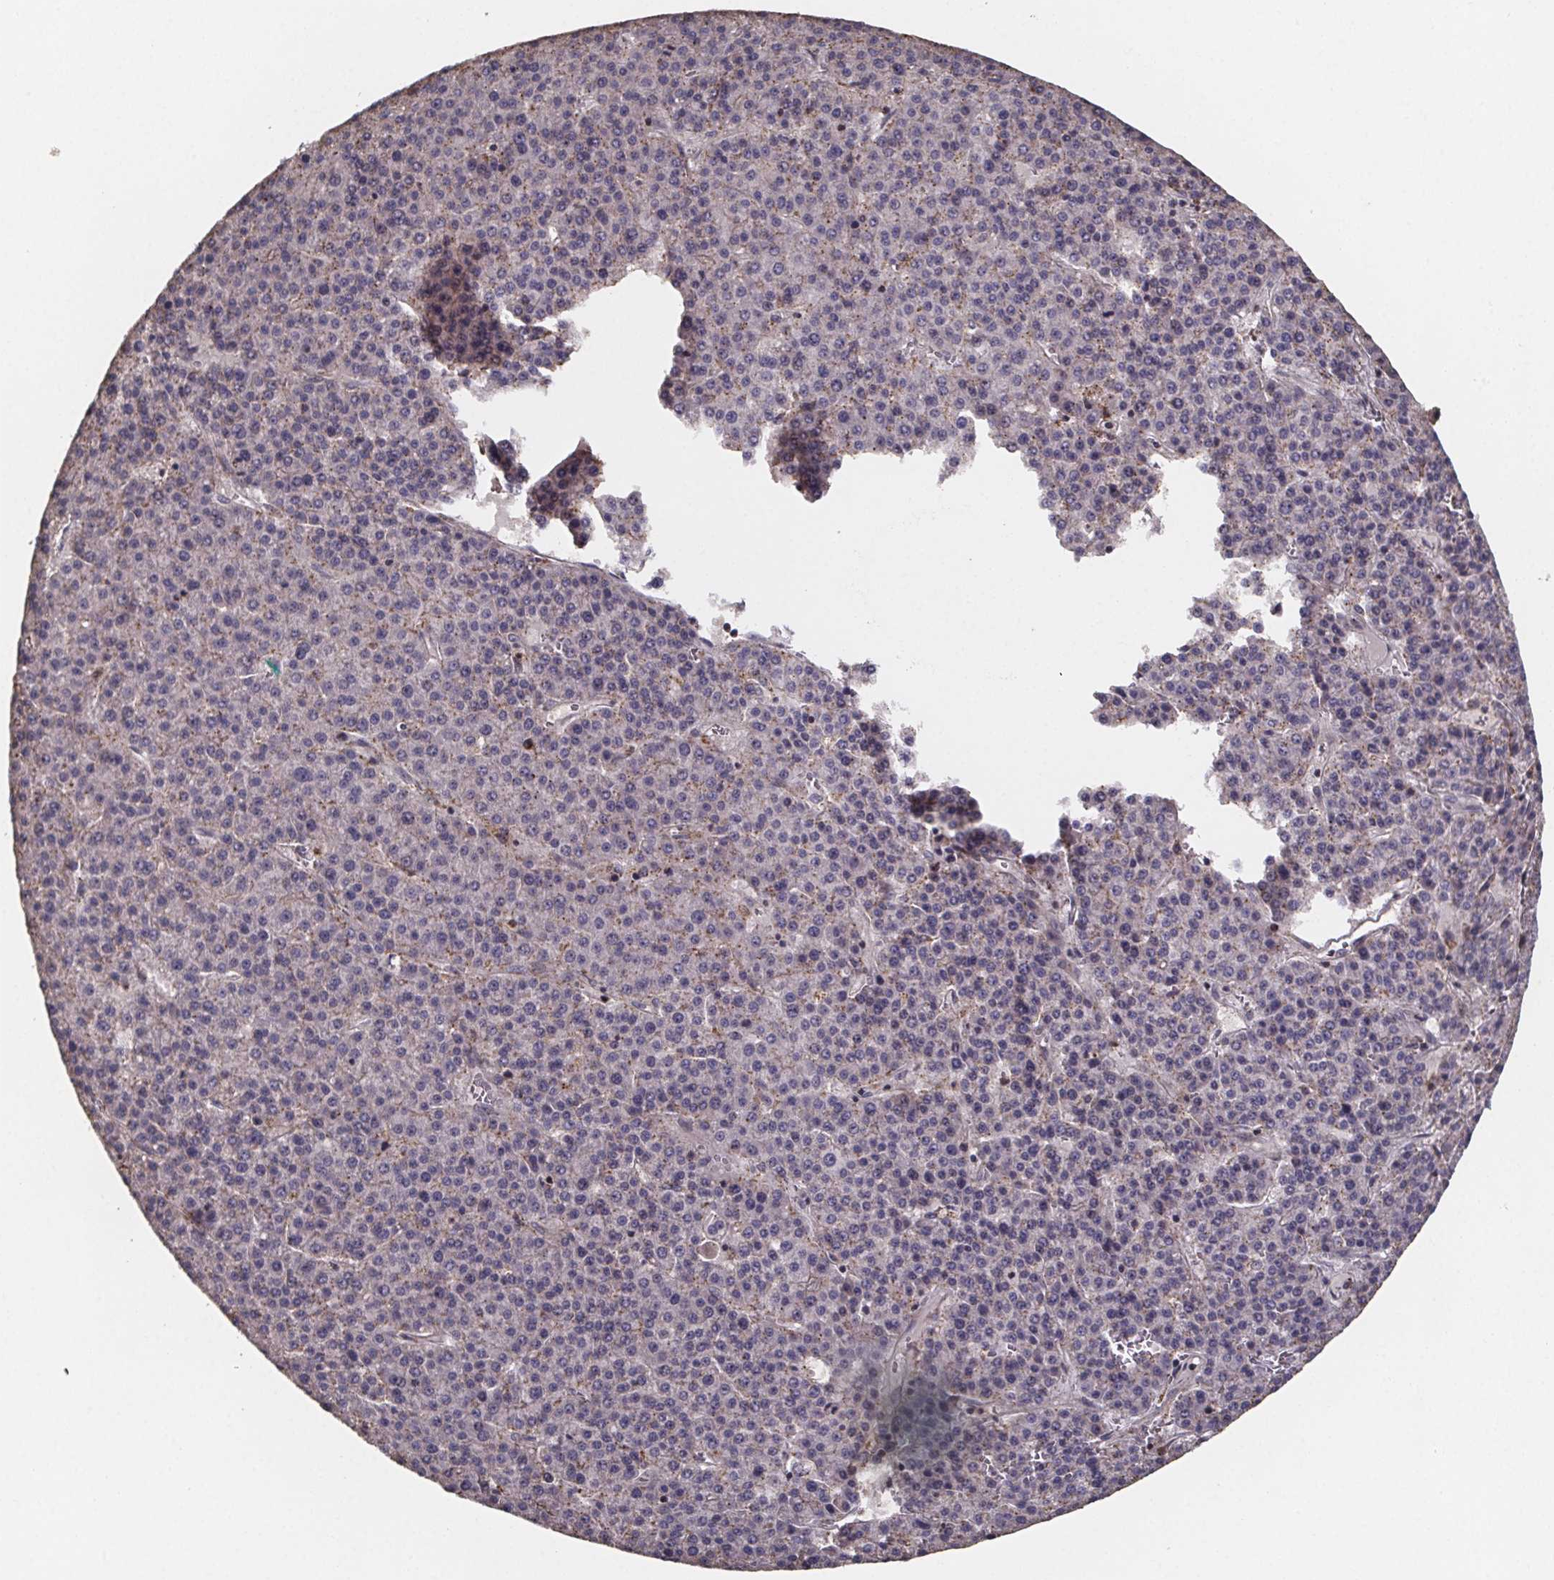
{"staining": {"intensity": "moderate", "quantity": "<25%", "location": "cytoplasmic/membranous"}, "tissue": "liver cancer", "cell_type": "Tumor cells", "image_type": "cancer", "snomed": [{"axis": "morphology", "description": "Carcinoma, Hepatocellular, NOS"}, {"axis": "topography", "description": "Liver"}], "caption": "A low amount of moderate cytoplasmic/membranous positivity is appreciated in about <25% of tumor cells in liver cancer tissue.", "gene": "ZNF879", "patient": {"sex": "female", "age": 58}}